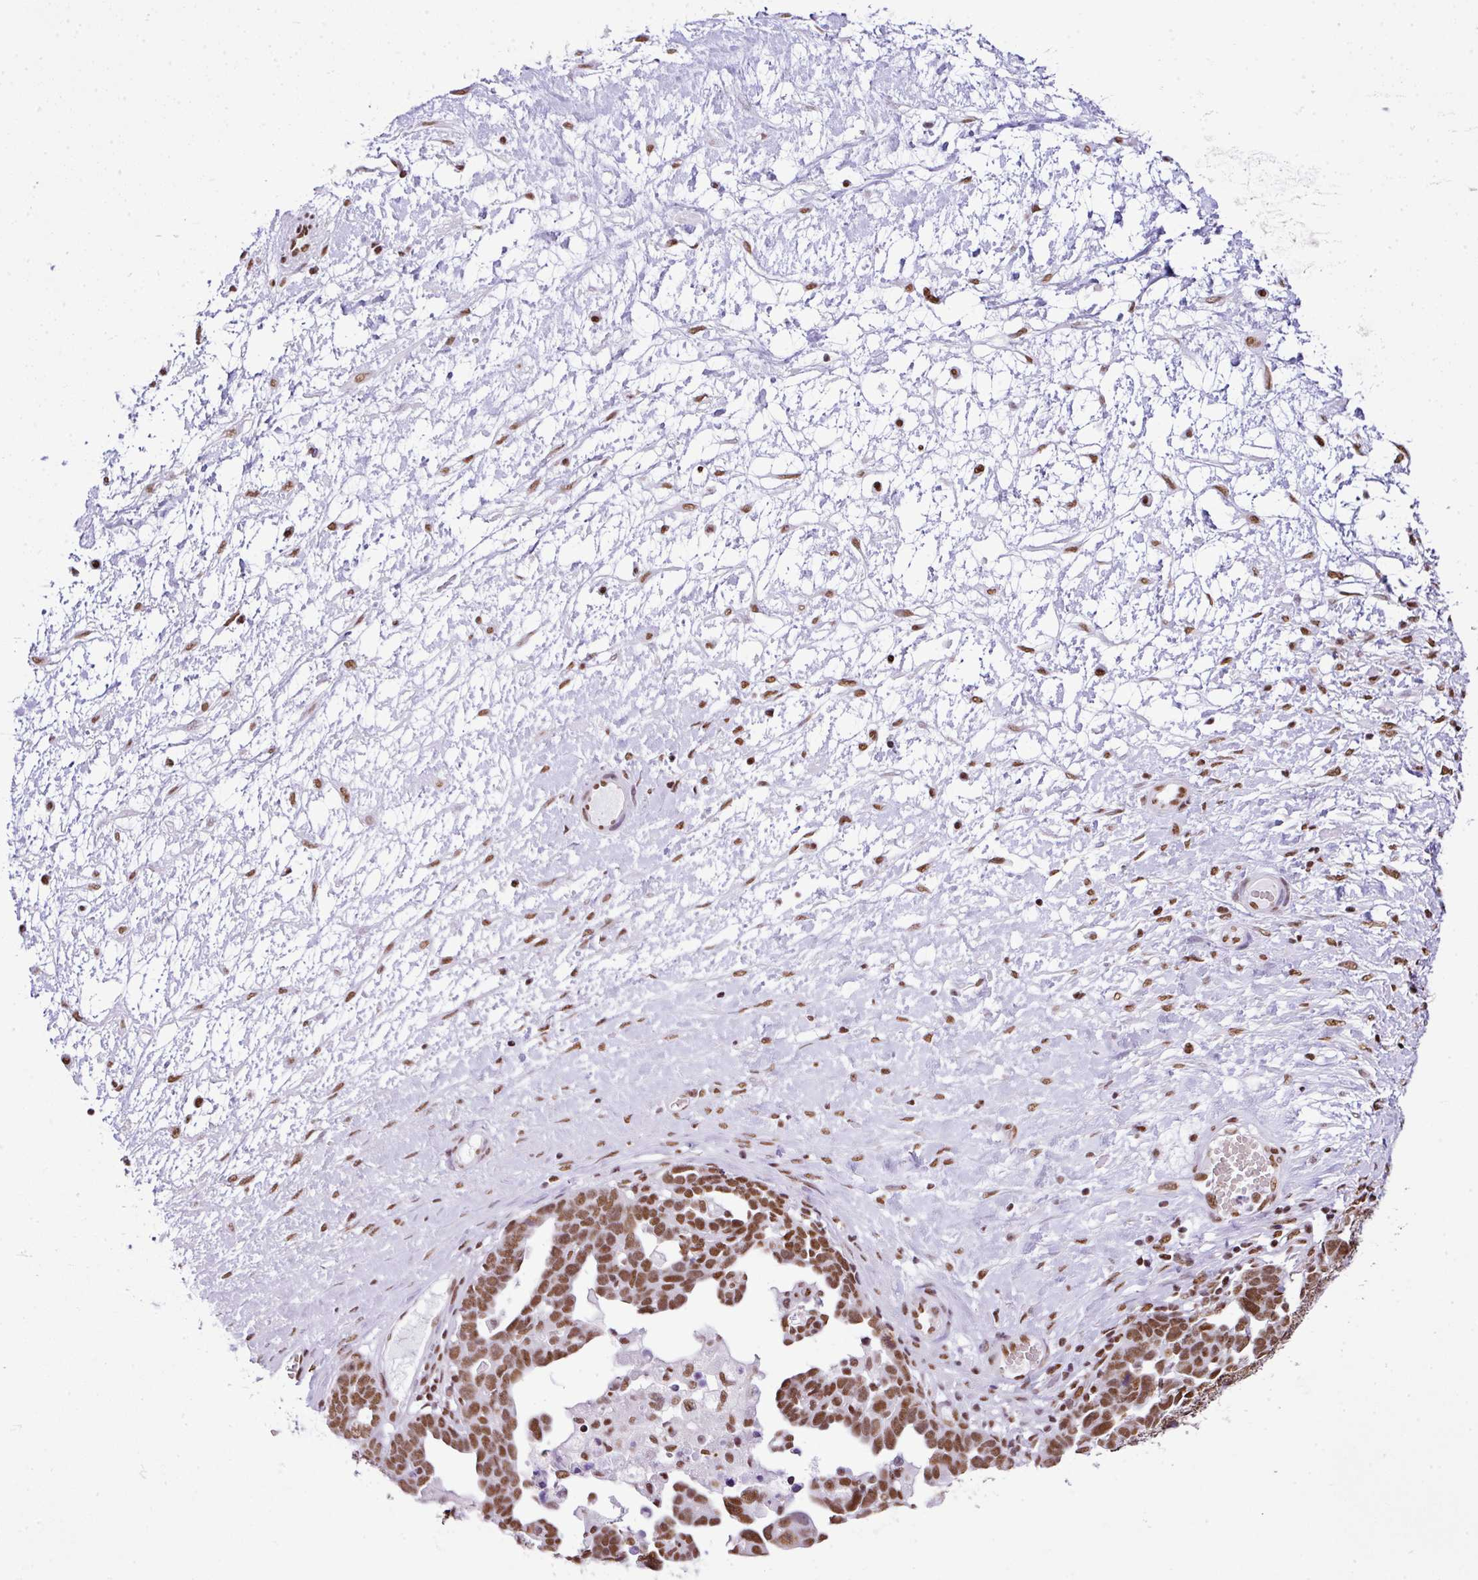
{"staining": {"intensity": "moderate", "quantity": ">75%", "location": "nuclear"}, "tissue": "ovarian cancer", "cell_type": "Tumor cells", "image_type": "cancer", "snomed": [{"axis": "morphology", "description": "Cystadenocarcinoma, serous, NOS"}, {"axis": "topography", "description": "Ovary"}], "caption": "The immunohistochemical stain shows moderate nuclear expression in tumor cells of ovarian serous cystadenocarcinoma tissue.", "gene": "RARG", "patient": {"sex": "female", "age": 54}}